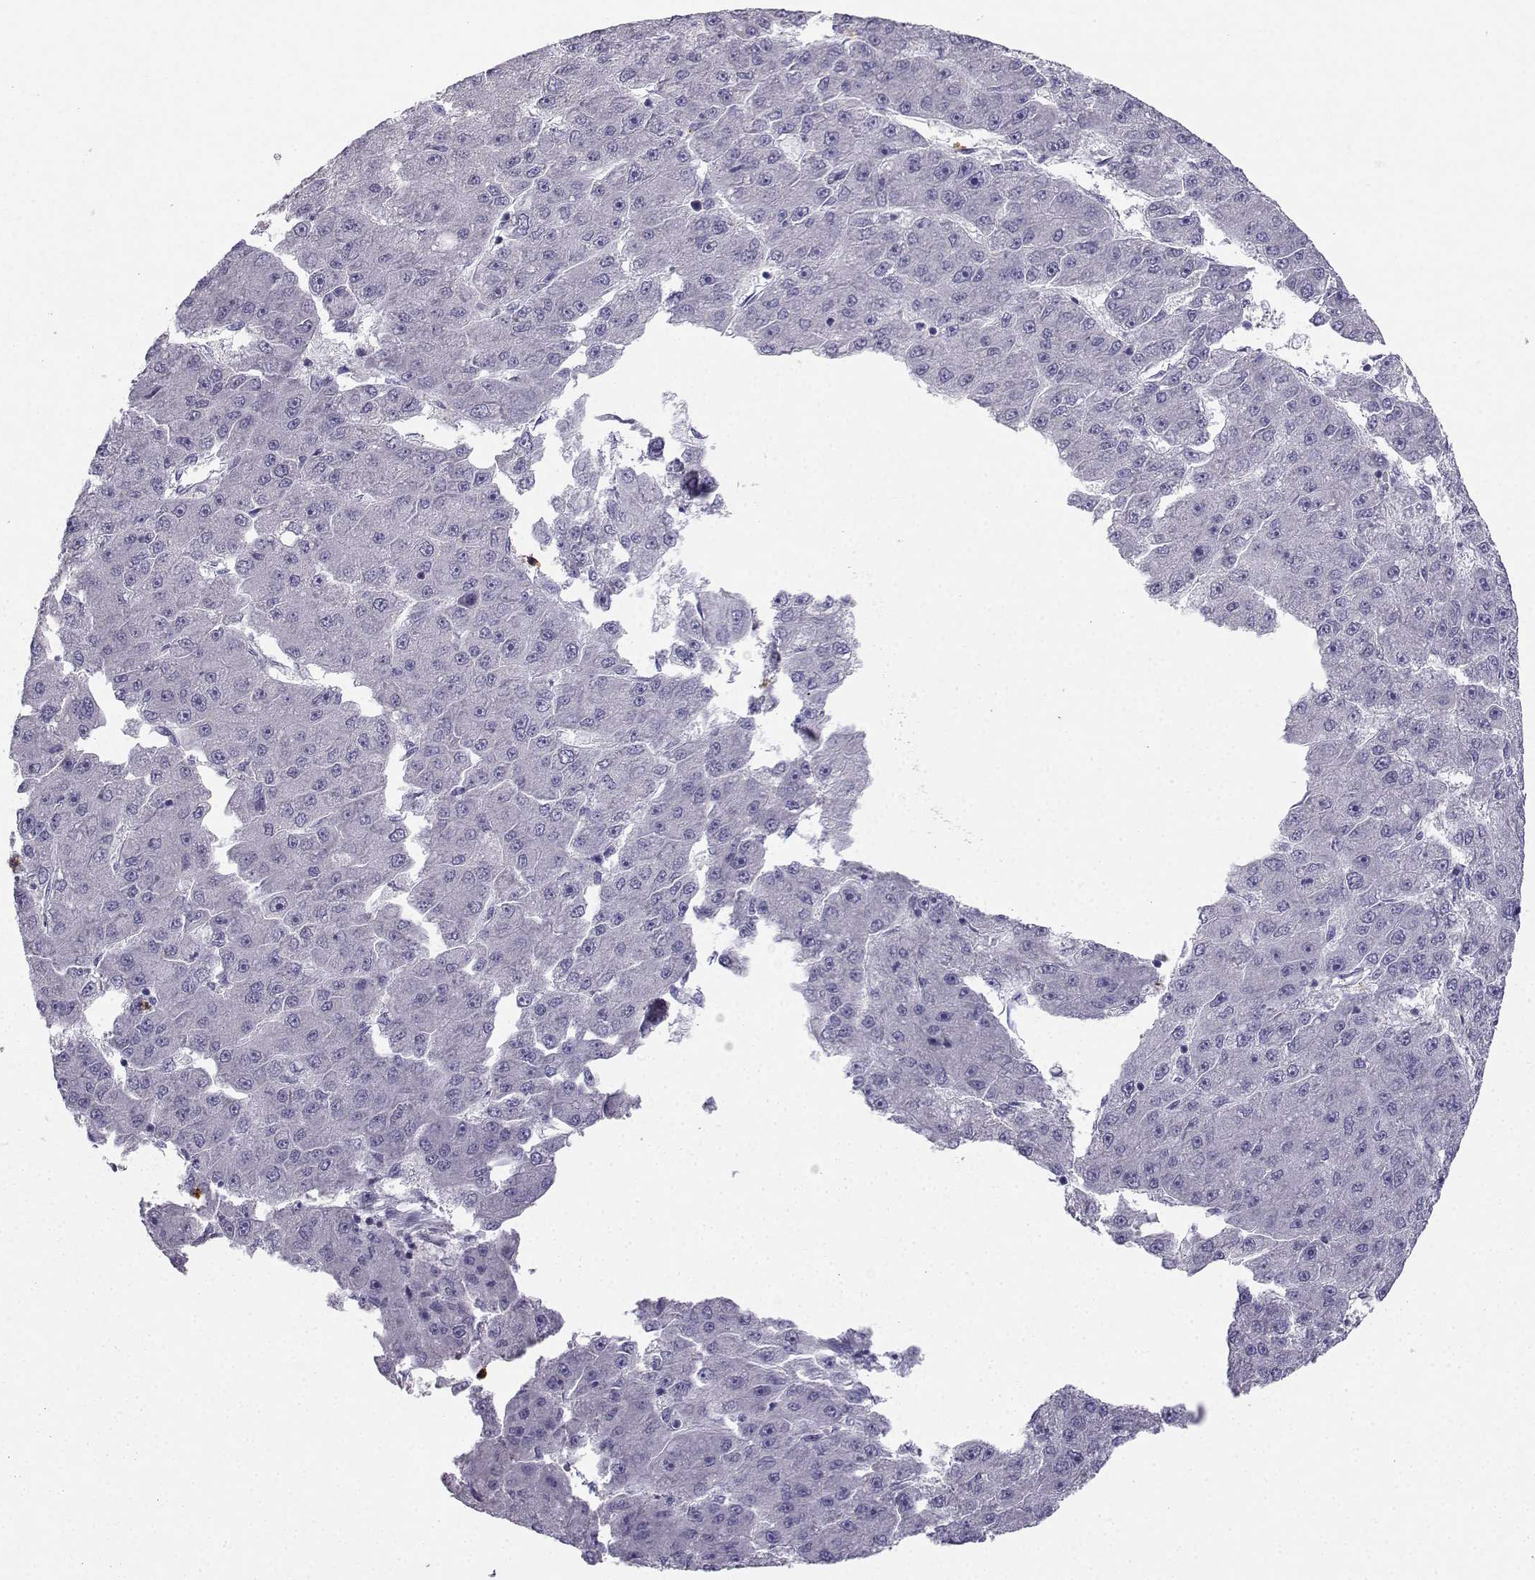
{"staining": {"intensity": "negative", "quantity": "none", "location": "none"}, "tissue": "liver cancer", "cell_type": "Tumor cells", "image_type": "cancer", "snomed": [{"axis": "morphology", "description": "Carcinoma, Hepatocellular, NOS"}, {"axis": "topography", "description": "Liver"}], "caption": "This histopathology image is of liver cancer stained with IHC to label a protein in brown with the nuclei are counter-stained blue. There is no expression in tumor cells. The staining is performed using DAB (3,3'-diaminobenzidine) brown chromogen with nuclei counter-stained in using hematoxylin.", "gene": "CALY", "patient": {"sex": "male", "age": 67}}